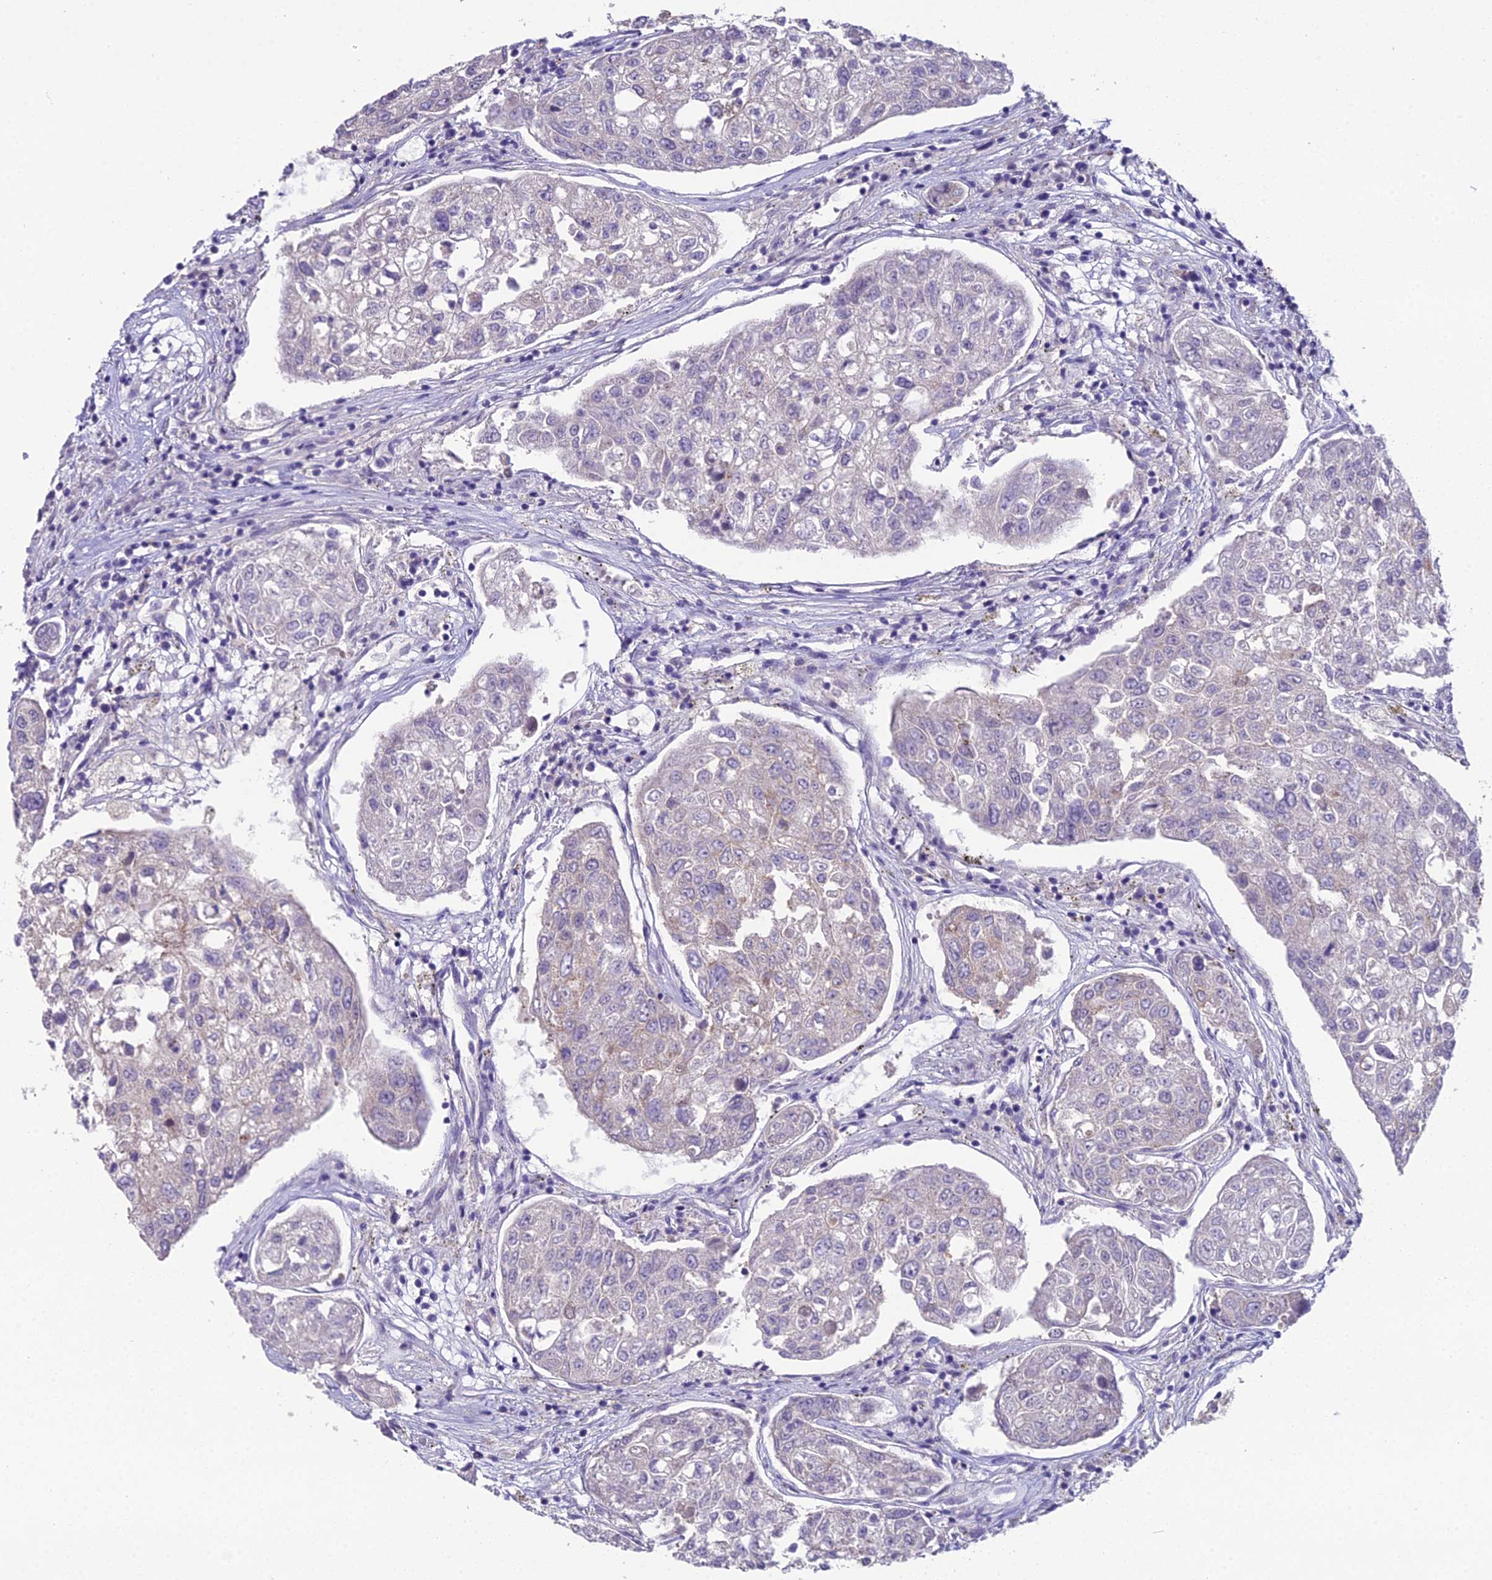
{"staining": {"intensity": "negative", "quantity": "none", "location": "none"}, "tissue": "urothelial cancer", "cell_type": "Tumor cells", "image_type": "cancer", "snomed": [{"axis": "morphology", "description": "Urothelial carcinoma, High grade"}, {"axis": "topography", "description": "Lymph node"}, {"axis": "topography", "description": "Urinary bladder"}], "caption": "IHC of human urothelial cancer reveals no positivity in tumor cells.", "gene": "CFAP47", "patient": {"sex": "male", "age": 51}}